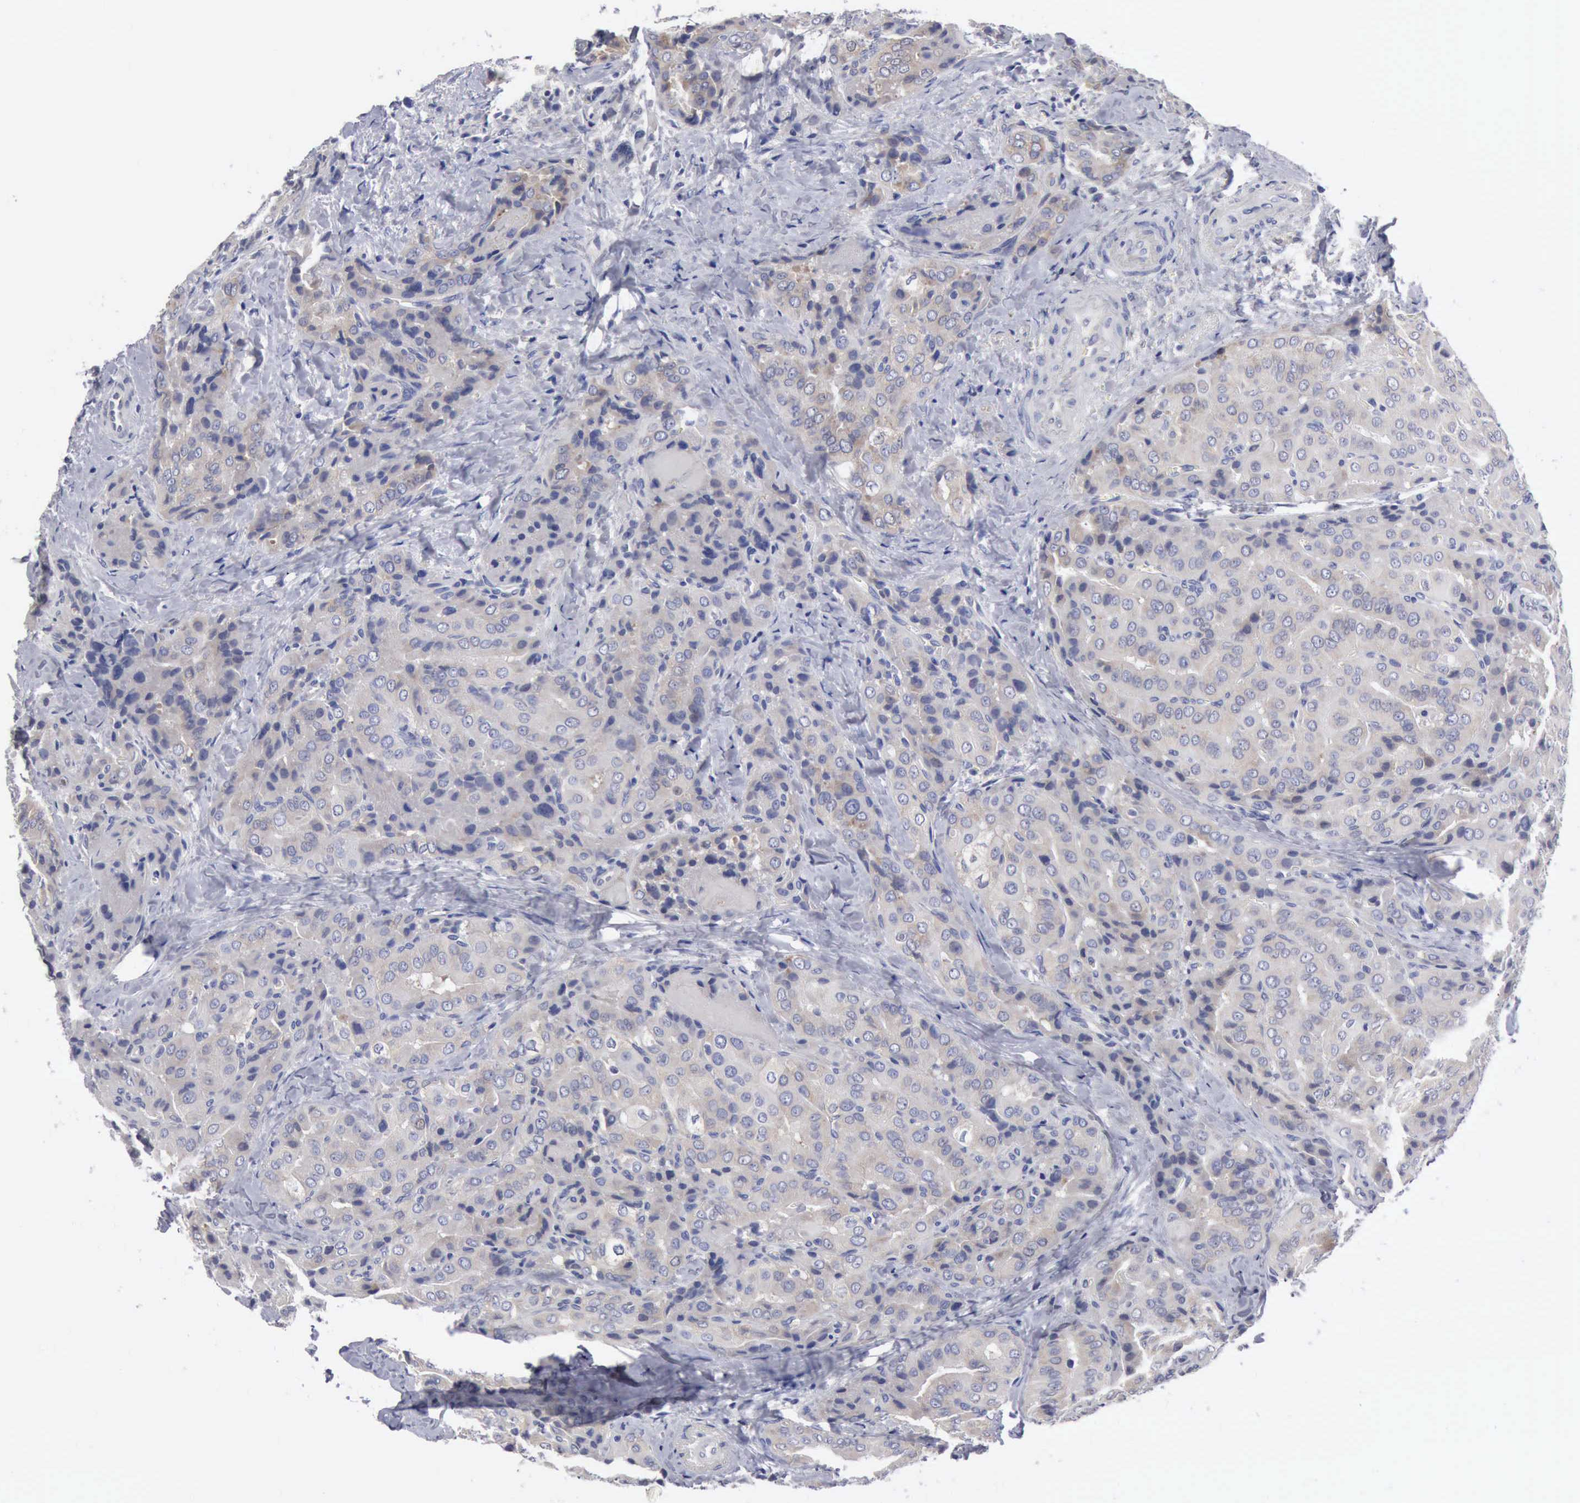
{"staining": {"intensity": "negative", "quantity": "none", "location": "none"}, "tissue": "thyroid cancer", "cell_type": "Tumor cells", "image_type": "cancer", "snomed": [{"axis": "morphology", "description": "Papillary adenocarcinoma, NOS"}, {"axis": "topography", "description": "Thyroid gland"}], "caption": "A high-resolution image shows immunohistochemistry (IHC) staining of thyroid papillary adenocarcinoma, which reveals no significant positivity in tumor cells.", "gene": "TXLNG", "patient": {"sex": "female", "age": 71}}